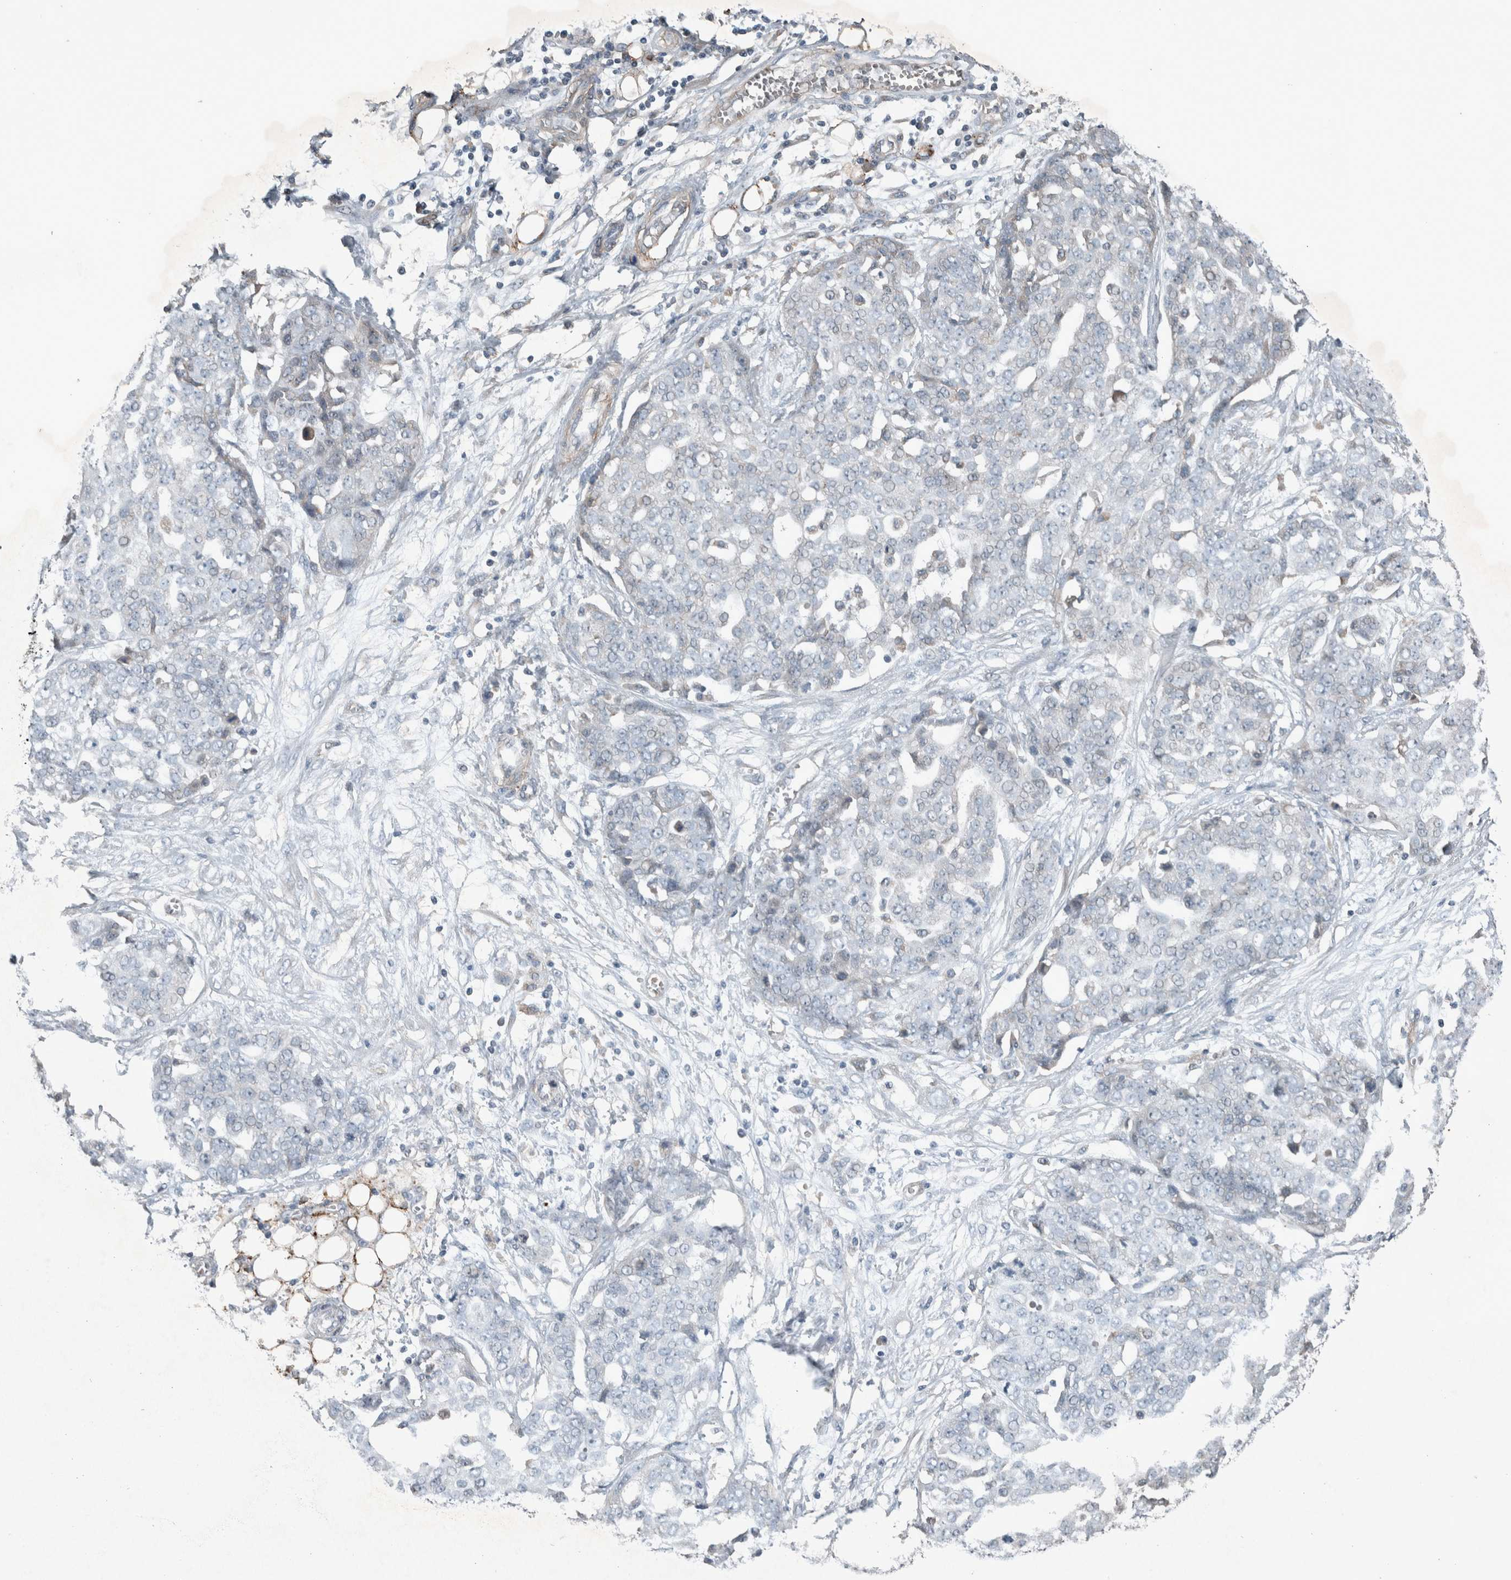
{"staining": {"intensity": "negative", "quantity": "none", "location": "none"}, "tissue": "ovarian cancer", "cell_type": "Tumor cells", "image_type": "cancer", "snomed": [{"axis": "morphology", "description": "Cystadenocarcinoma, serous, NOS"}, {"axis": "topography", "description": "Soft tissue"}, {"axis": "topography", "description": "Ovary"}], "caption": "An image of human ovarian serous cystadenocarcinoma is negative for staining in tumor cells.", "gene": "JADE2", "patient": {"sex": "female", "age": 57}}